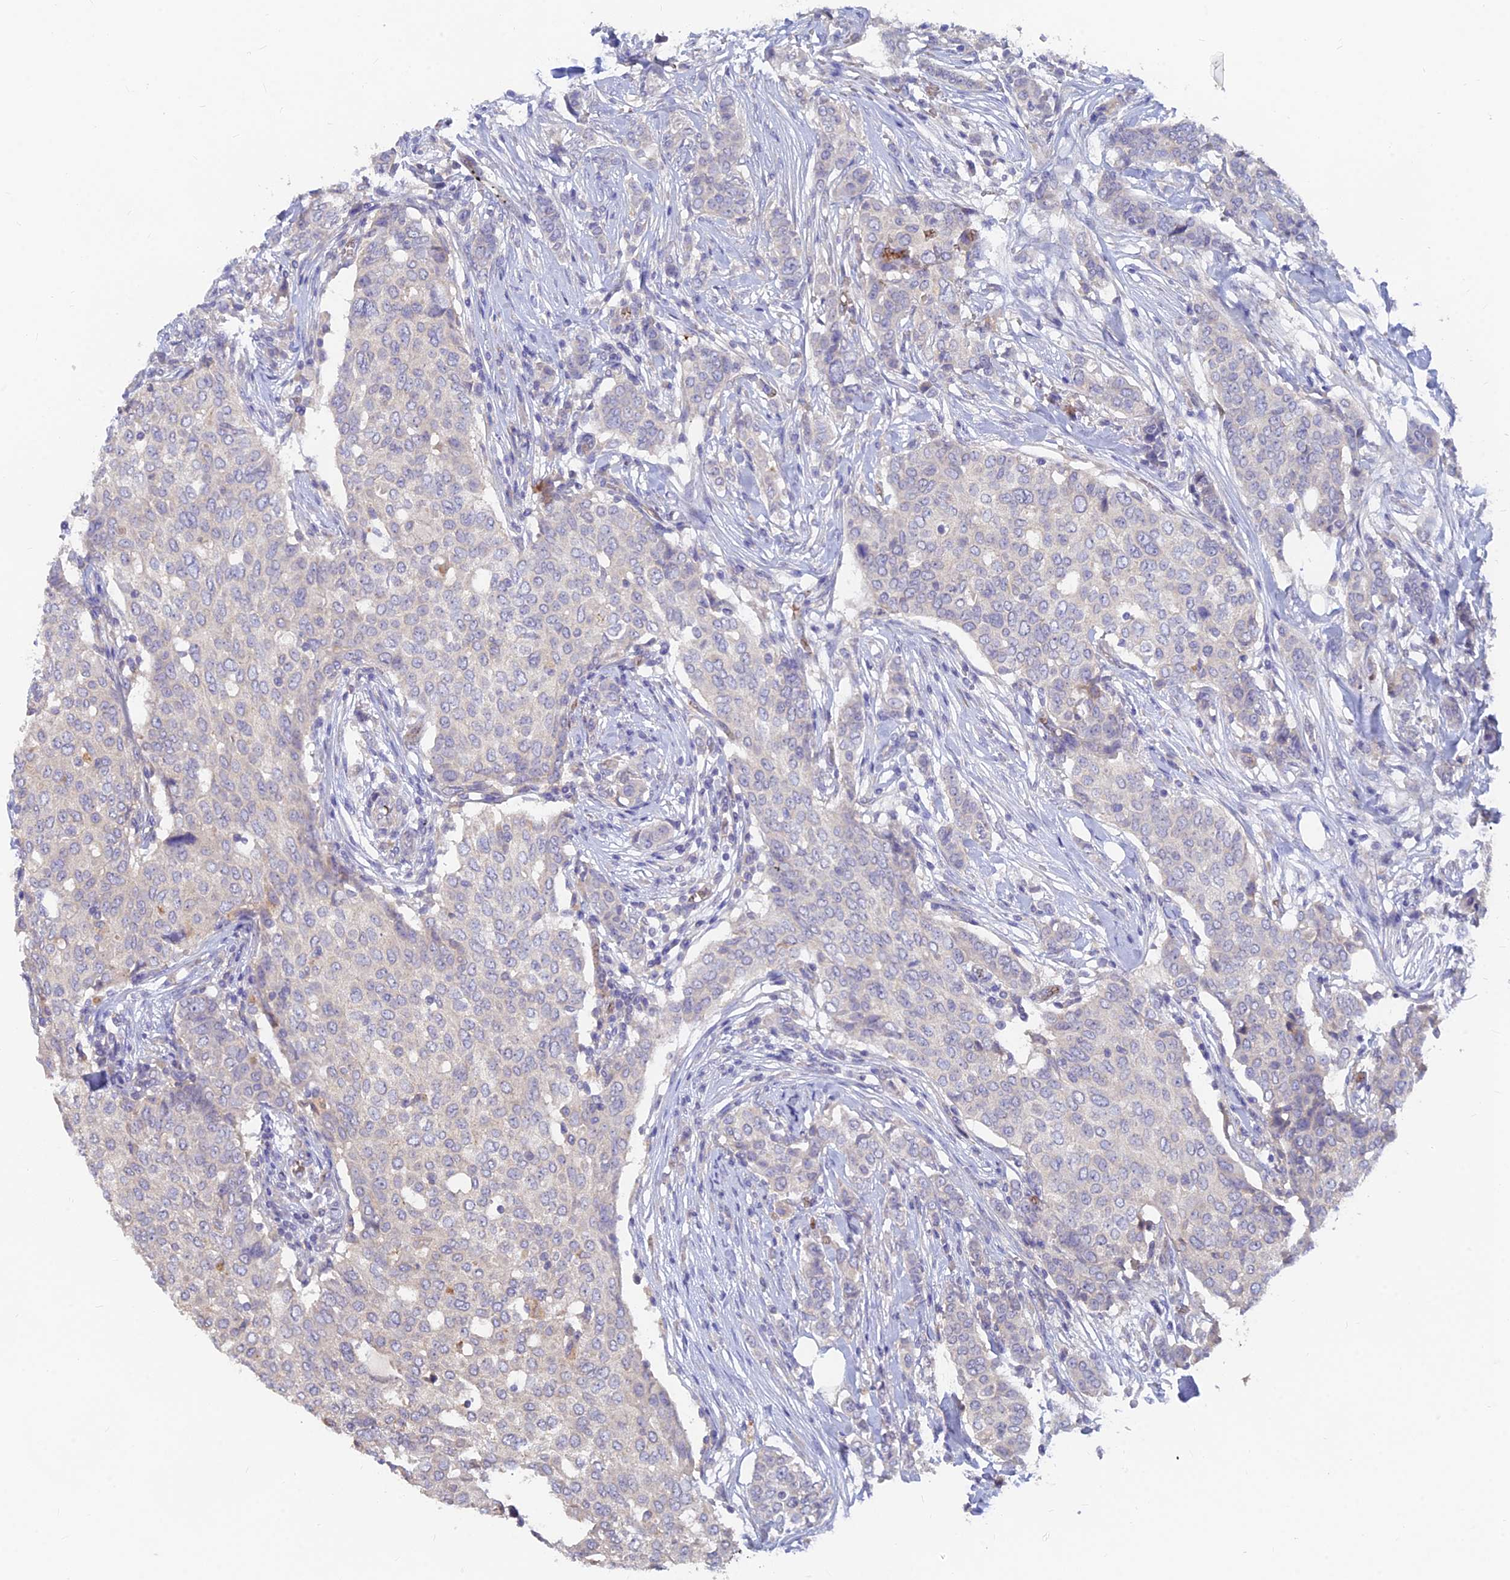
{"staining": {"intensity": "negative", "quantity": "none", "location": "none"}, "tissue": "breast cancer", "cell_type": "Tumor cells", "image_type": "cancer", "snomed": [{"axis": "morphology", "description": "Lobular carcinoma"}, {"axis": "topography", "description": "Breast"}], "caption": "DAB (3,3'-diaminobenzidine) immunohistochemical staining of human lobular carcinoma (breast) displays no significant positivity in tumor cells.", "gene": "ARRDC1", "patient": {"sex": "female", "age": 51}}